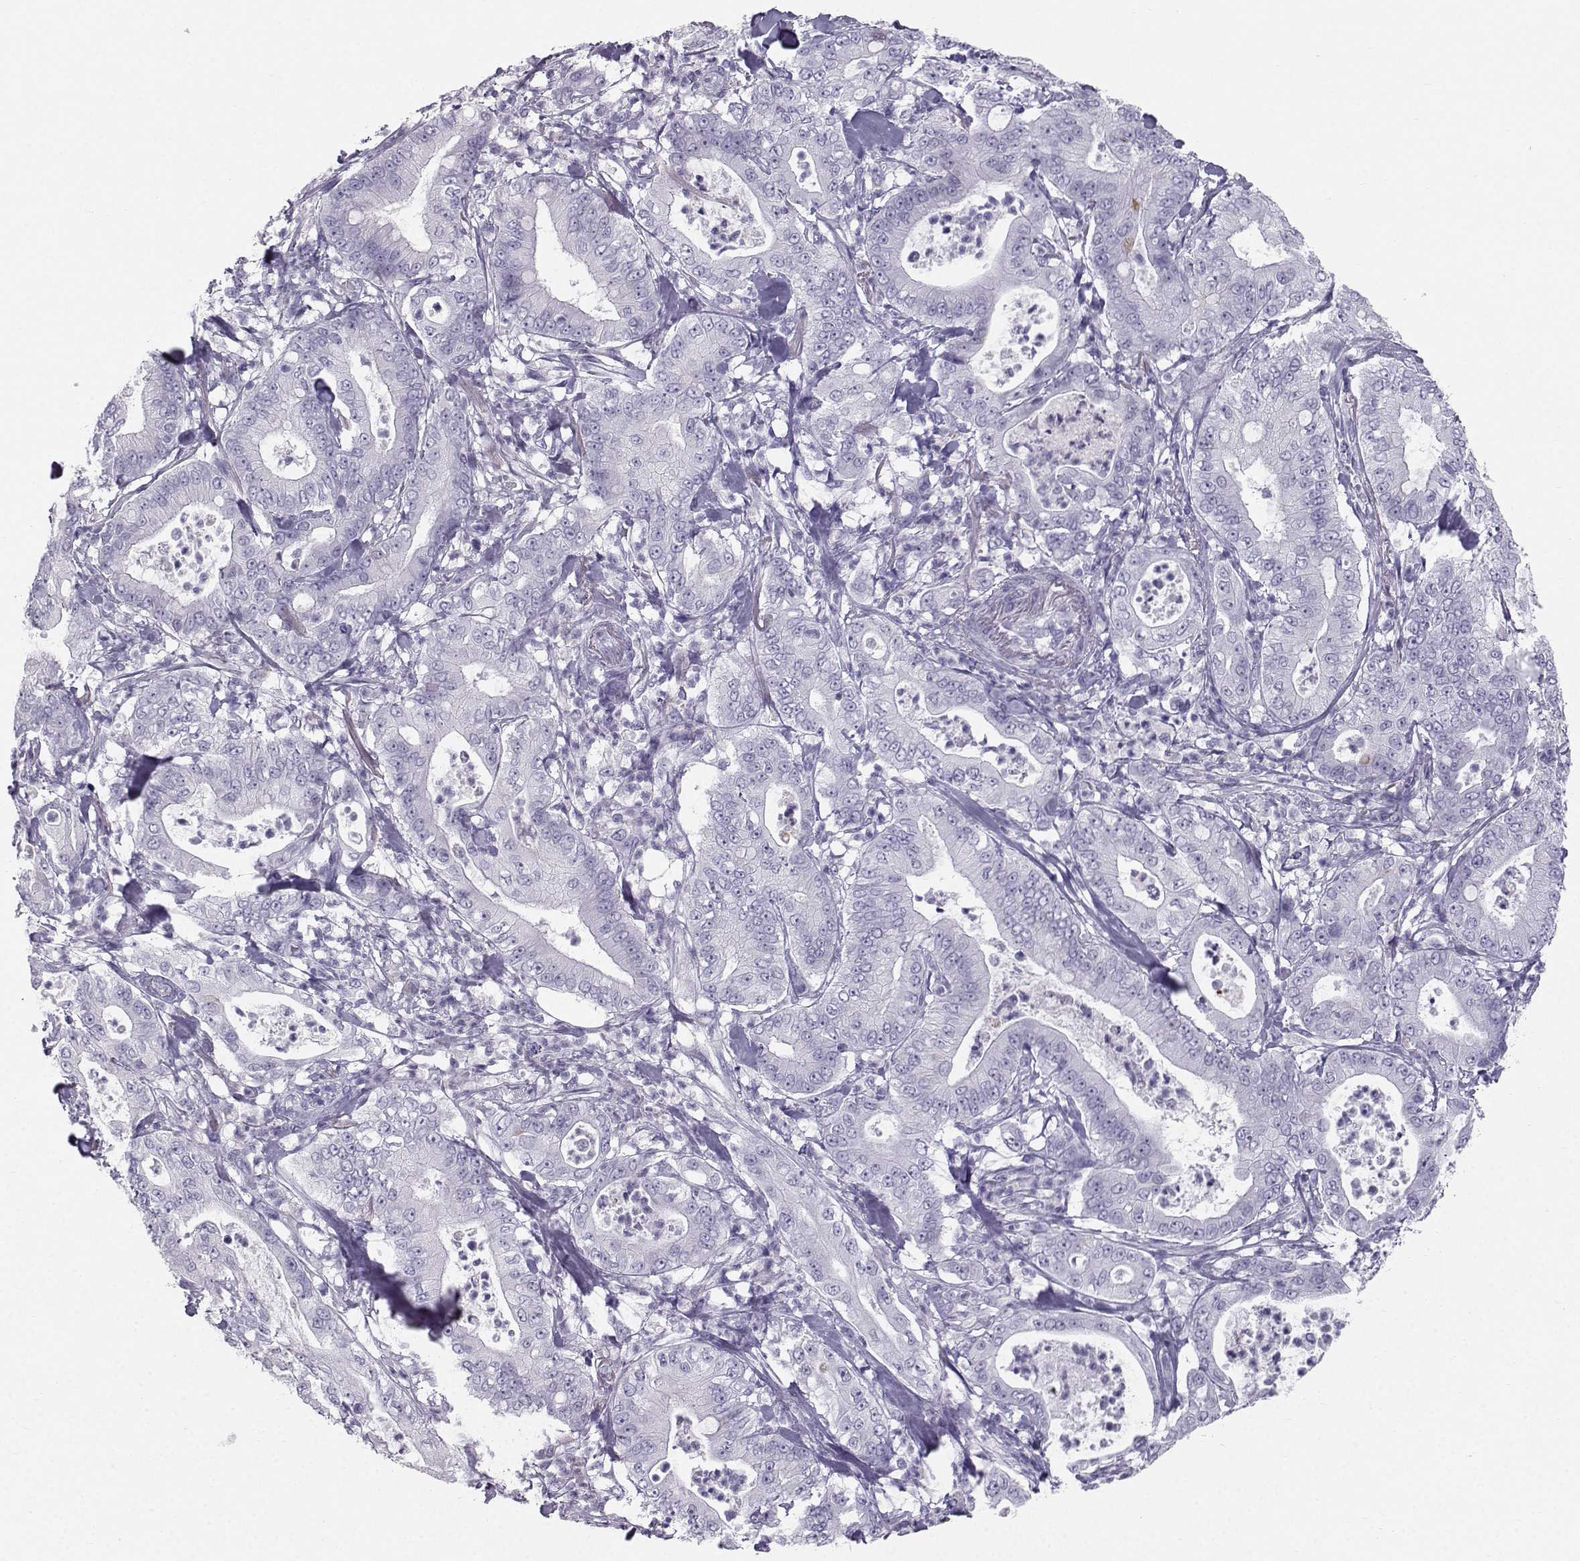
{"staining": {"intensity": "negative", "quantity": "none", "location": "none"}, "tissue": "pancreatic cancer", "cell_type": "Tumor cells", "image_type": "cancer", "snomed": [{"axis": "morphology", "description": "Adenocarcinoma, NOS"}, {"axis": "topography", "description": "Pancreas"}], "caption": "This photomicrograph is of pancreatic cancer (adenocarcinoma) stained with immunohistochemistry (IHC) to label a protein in brown with the nuclei are counter-stained blue. There is no positivity in tumor cells.", "gene": "IQCD", "patient": {"sex": "male", "age": 71}}